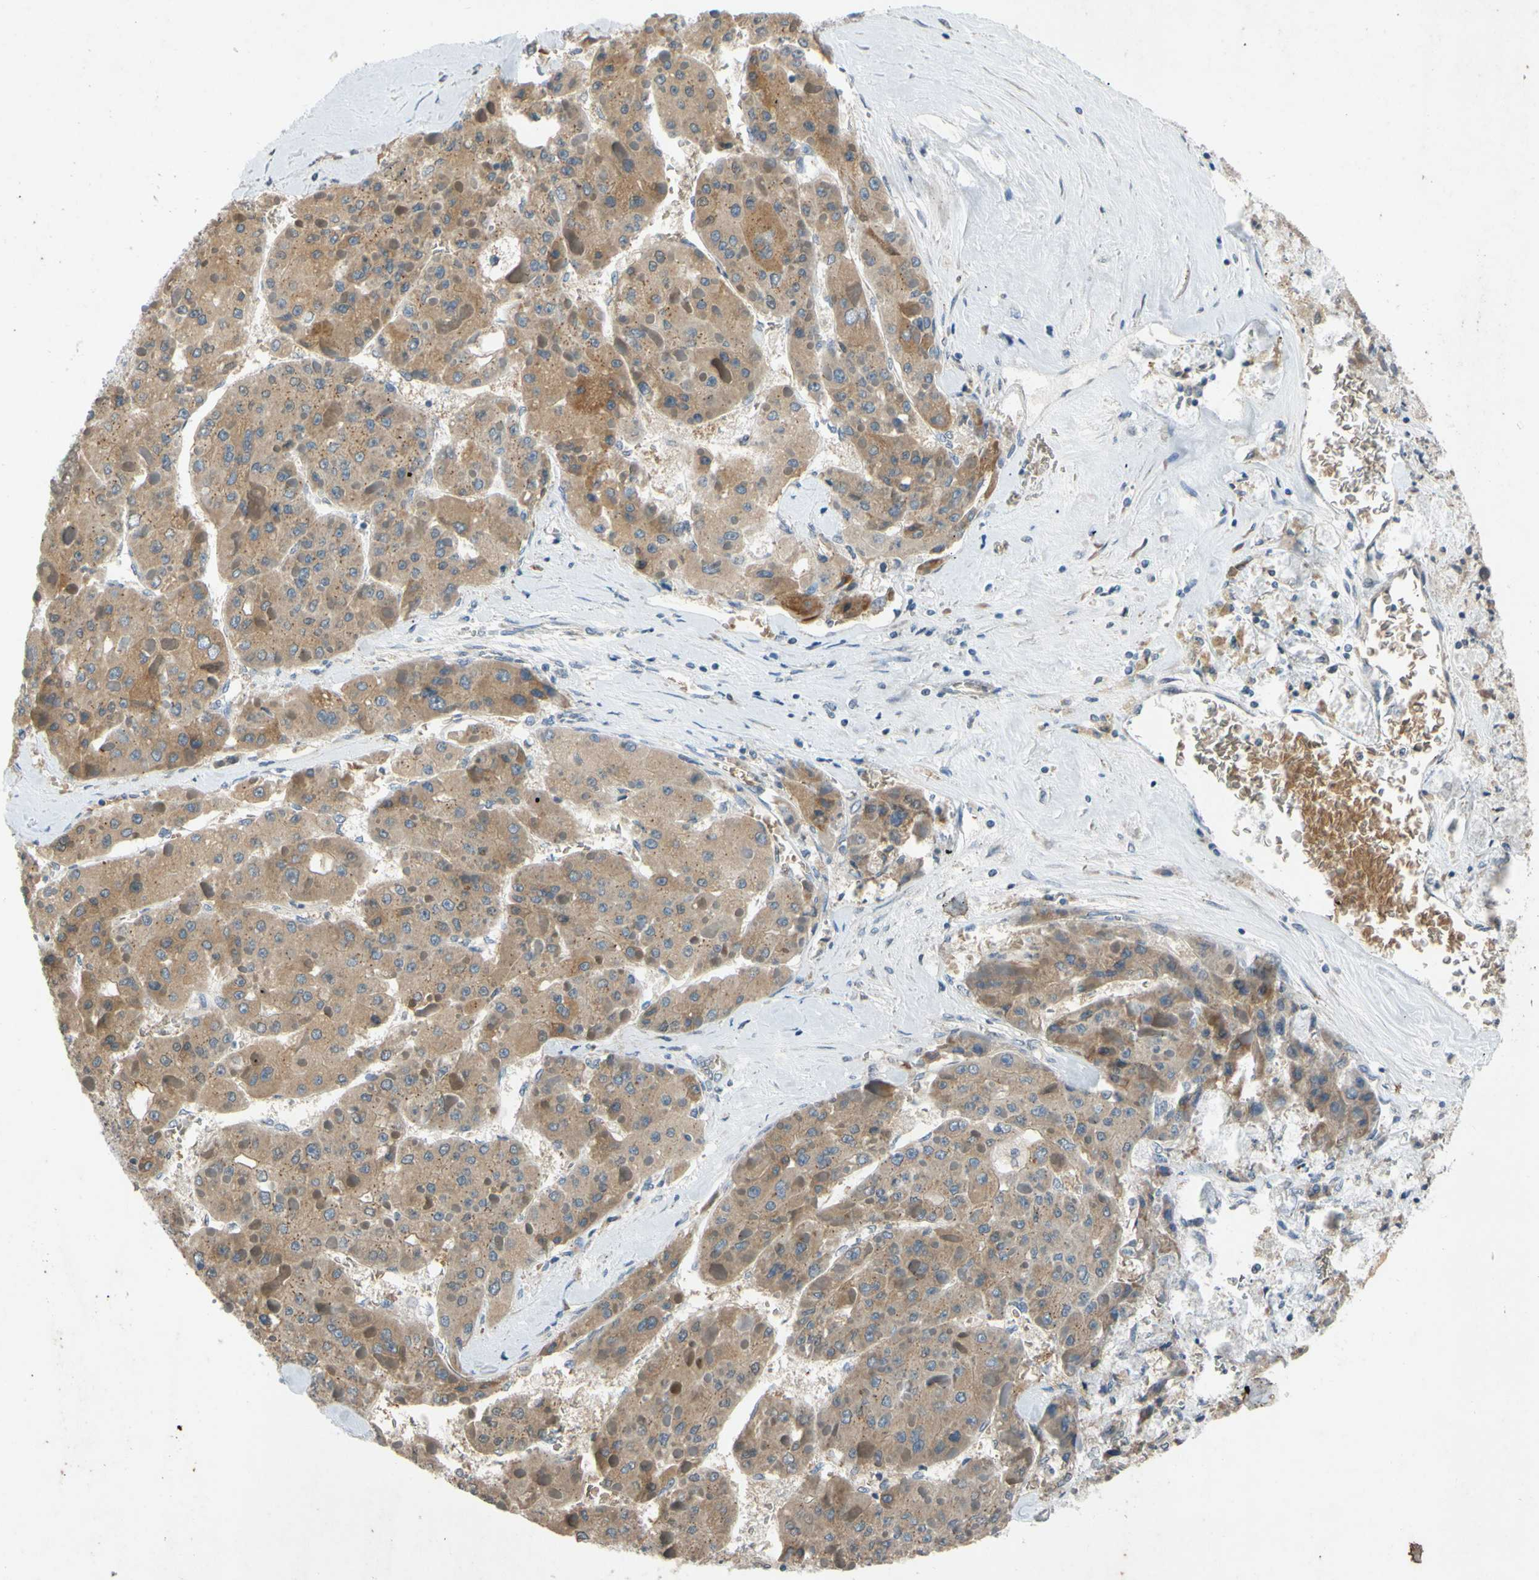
{"staining": {"intensity": "moderate", "quantity": ">75%", "location": "cytoplasmic/membranous"}, "tissue": "liver cancer", "cell_type": "Tumor cells", "image_type": "cancer", "snomed": [{"axis": "morphology", "description": "Carcinoma, Hepatocellular, NOS"}, {"axis": "topography", "description": "Liver"}], "caption": "DAB immunohistochemical staining of human liver cancer displays moderate cytoplasmic/membranous protein staining in about >75% of tumor cells.", "gene": "ADD2", "patient": {"sex": "female", "age": 73}}